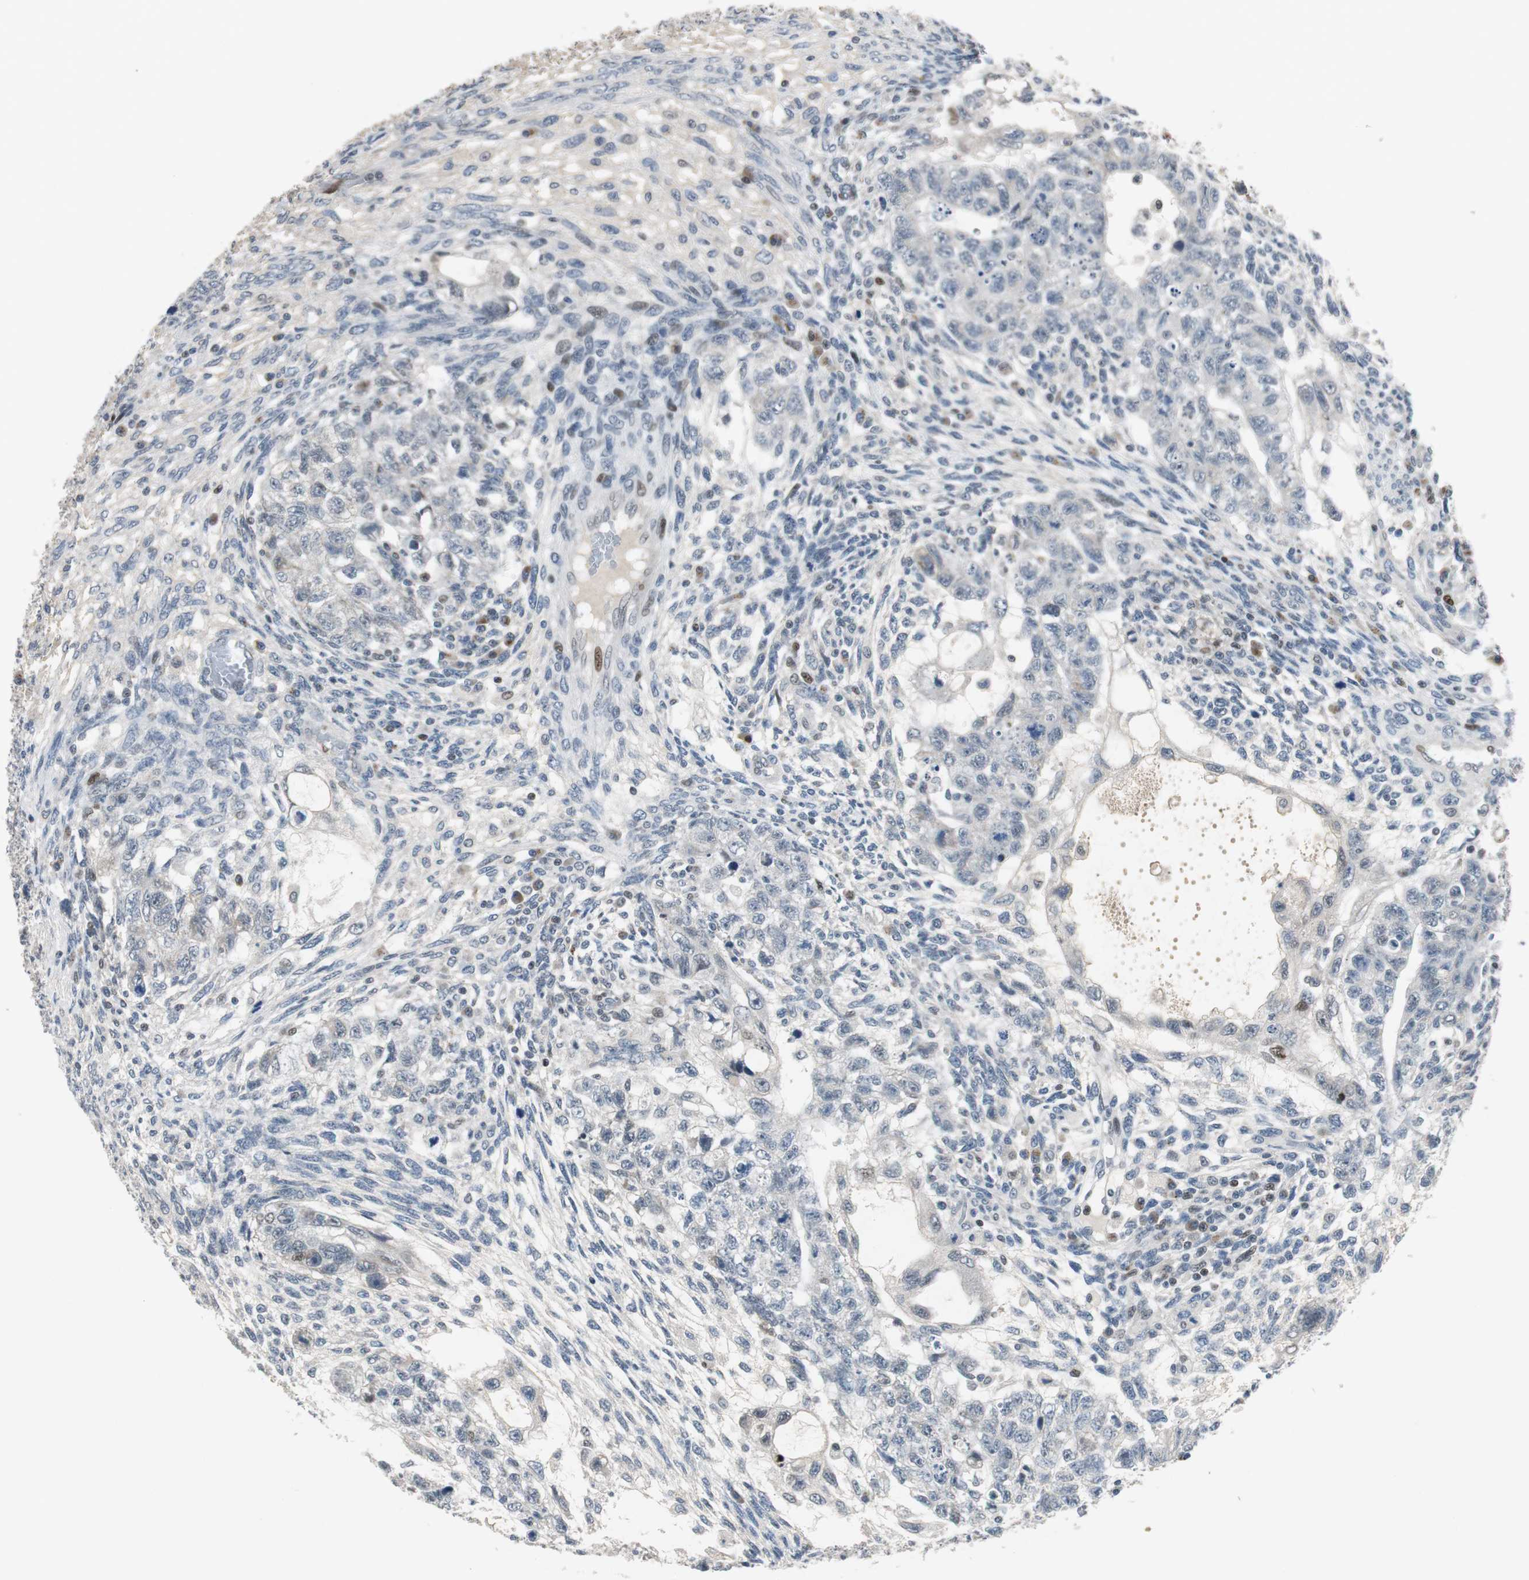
{"staining": {"intensity": "negative", "quantity": "none", "location": "none"}, "tissue": "testis cancer", "cell_type": "Tumor cells", "image_type": "cancer", "snomed": [{"axis": "morphology", "description": "Normal tissue, NOS"}, {"axis": "morphology", "description": "Carcinoma, Embryonal, NOS"}, {"axis": "topography", "description": "Testis"}], "caption": "Immunohistochemistry micrograph of neoplastic tissue: human testis cancer stained with DAB (3,3'-diaminobenzidine) demonstrates no significant protein staining in tumor cells.", "gene": "AJUBA", "patient": {"sex": "male", "age": 36}}